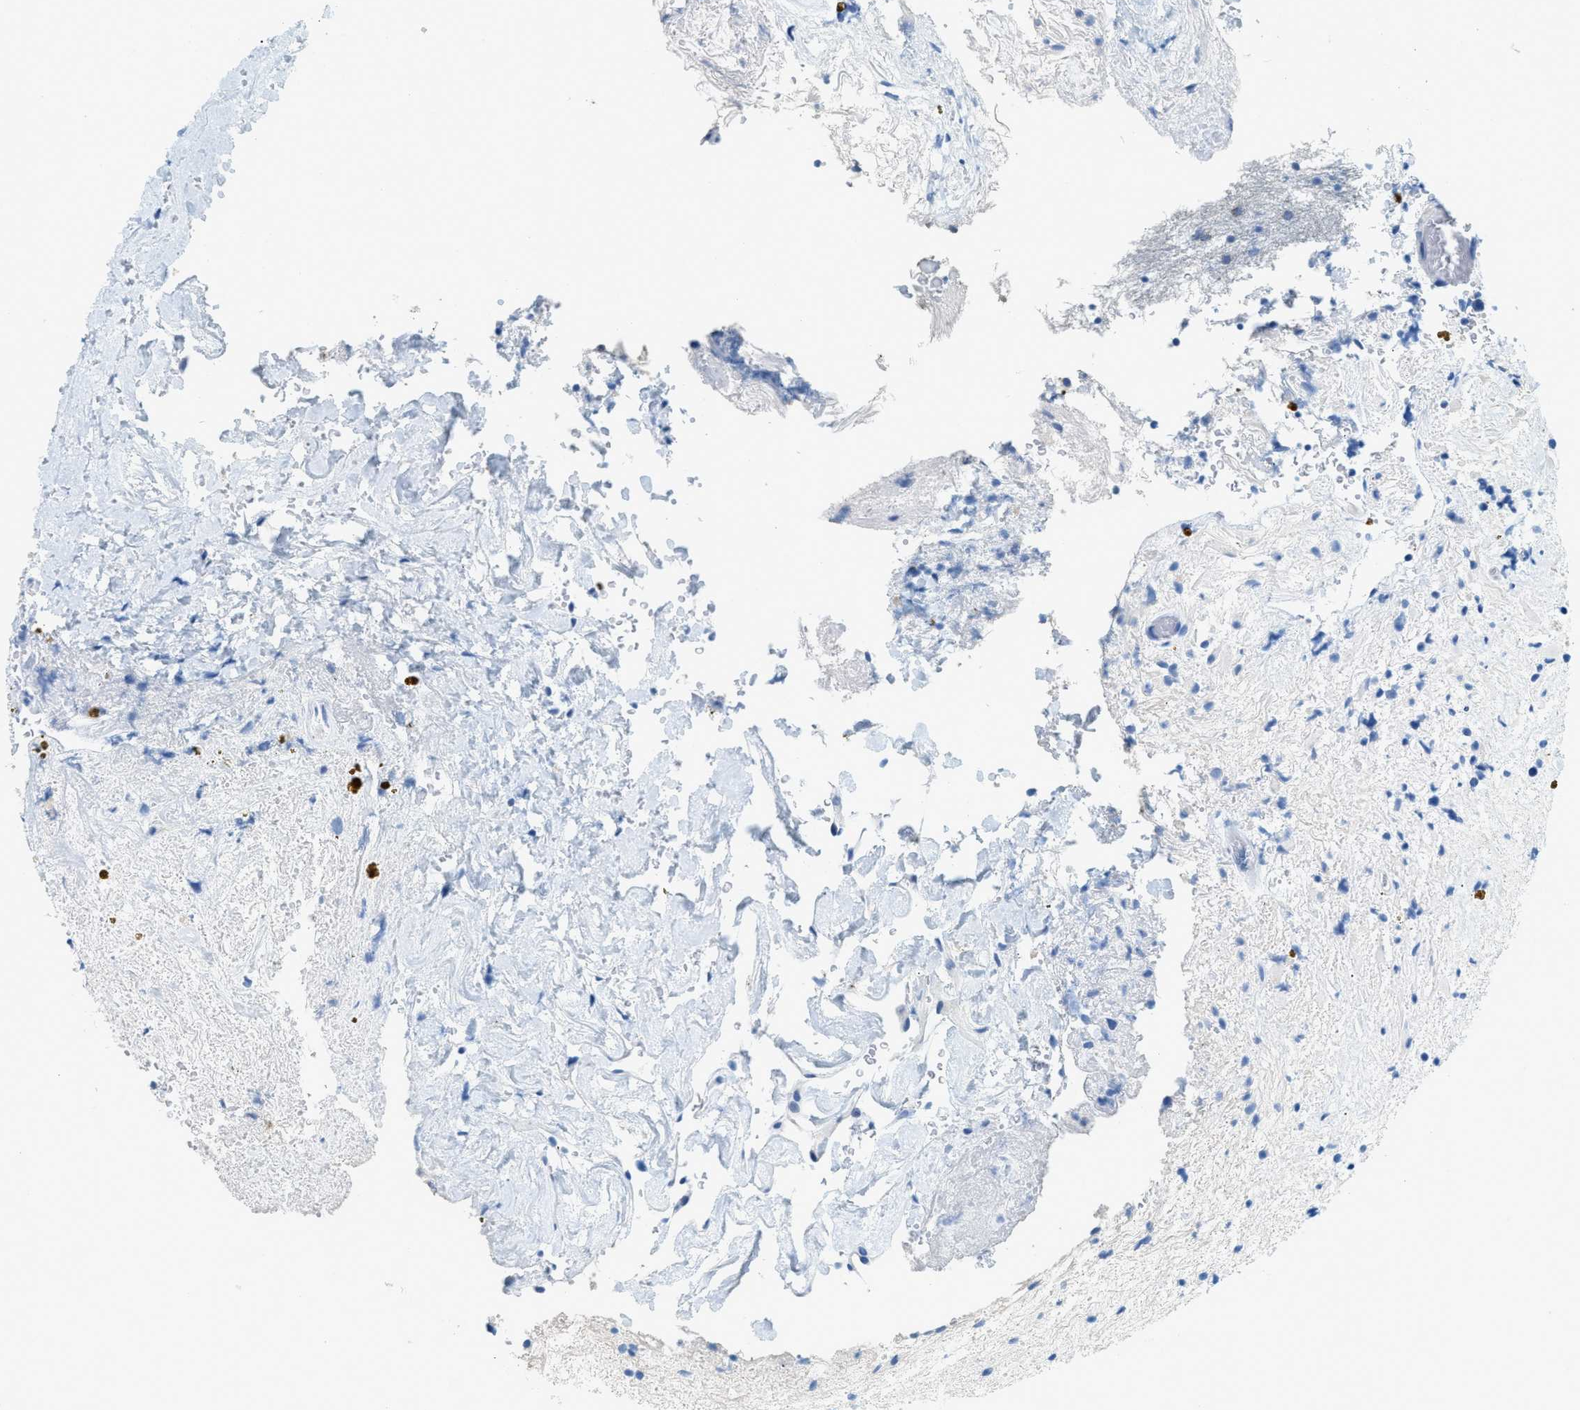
{"staining": {"intensity": "negative", "quantity": "none", "location": "none"}, "tissue": "glioma", "cell_type": "Tumor cells", "image_type": "cancer", "snomed": [{"axis": "morphology", "description": "Glioma, malignant, High grade"}, {"axis": "topography", "description": "Brain"}], "caption": "The micrograph shows no staining of tumor cells in glioma. (Stains: DAB immunohistochemistry (IHC) with hematoxylin counter stain, Microscopy: brightfield microscopy at high magnification).", "gene": "TPSAB1", "patient": {"sex": "male", "age": 33}}